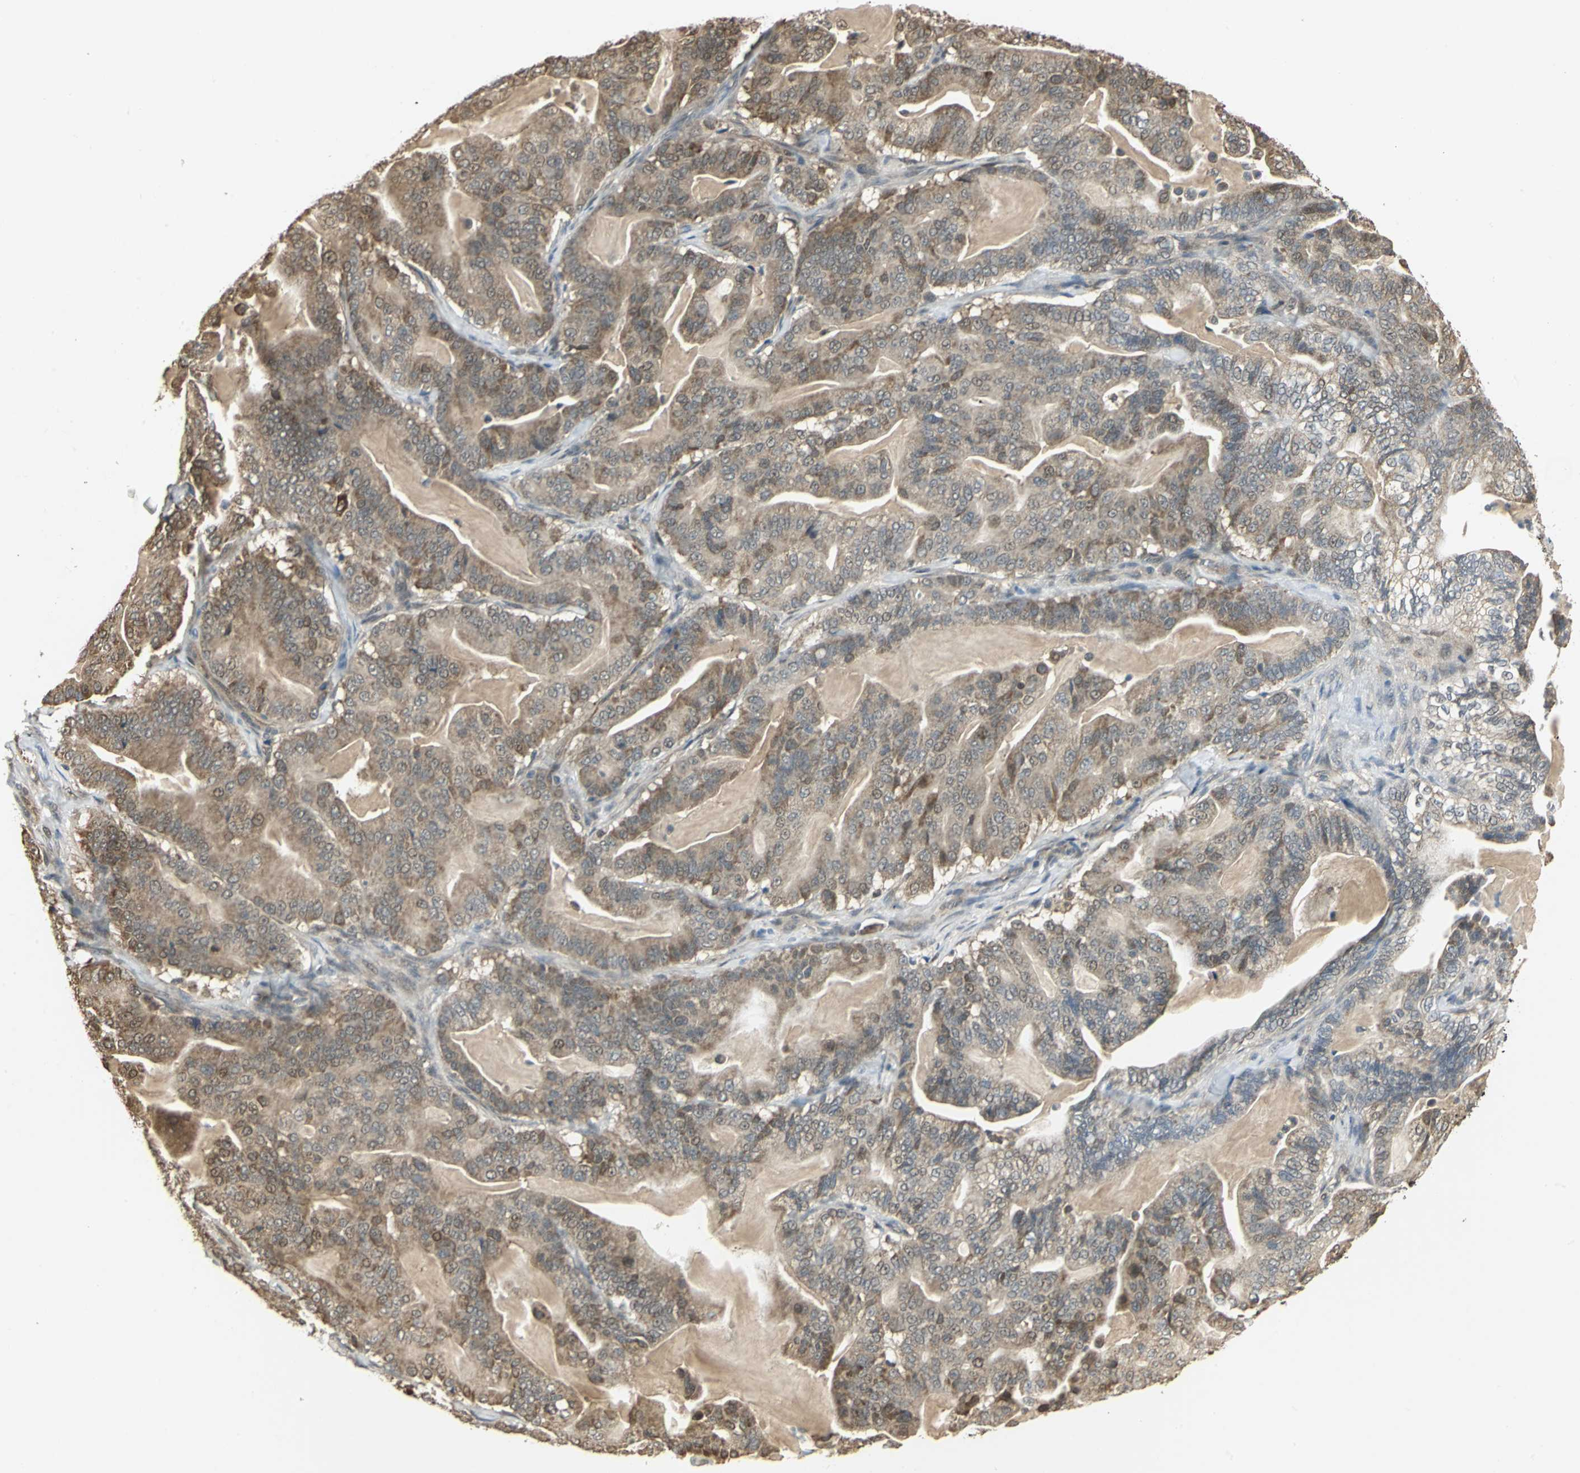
{"staining": {"intensity": "moderate", "quantity": ">75%", "location": "cytoplasmic/membranous"}, "tissue": "pancreatic cancer", "cell_type": "Tumor cells", "image_type": "cancer", "snomed": [{"axis": "morphology", "description": "Adenocarcinoma, NOS"}, {"axis": "topography", "description": "Pancreas"}], "caption": "High-power microscopy captured an immunohistochemistry (IHC) photomicrograph of adenocarcinoma (pancreatic), revealing moderate cytoplasmic/membranous expression in about >75% of tumor cells.", "gene": "PSMC4", "patient": {"sex": "male", "age": 63}}